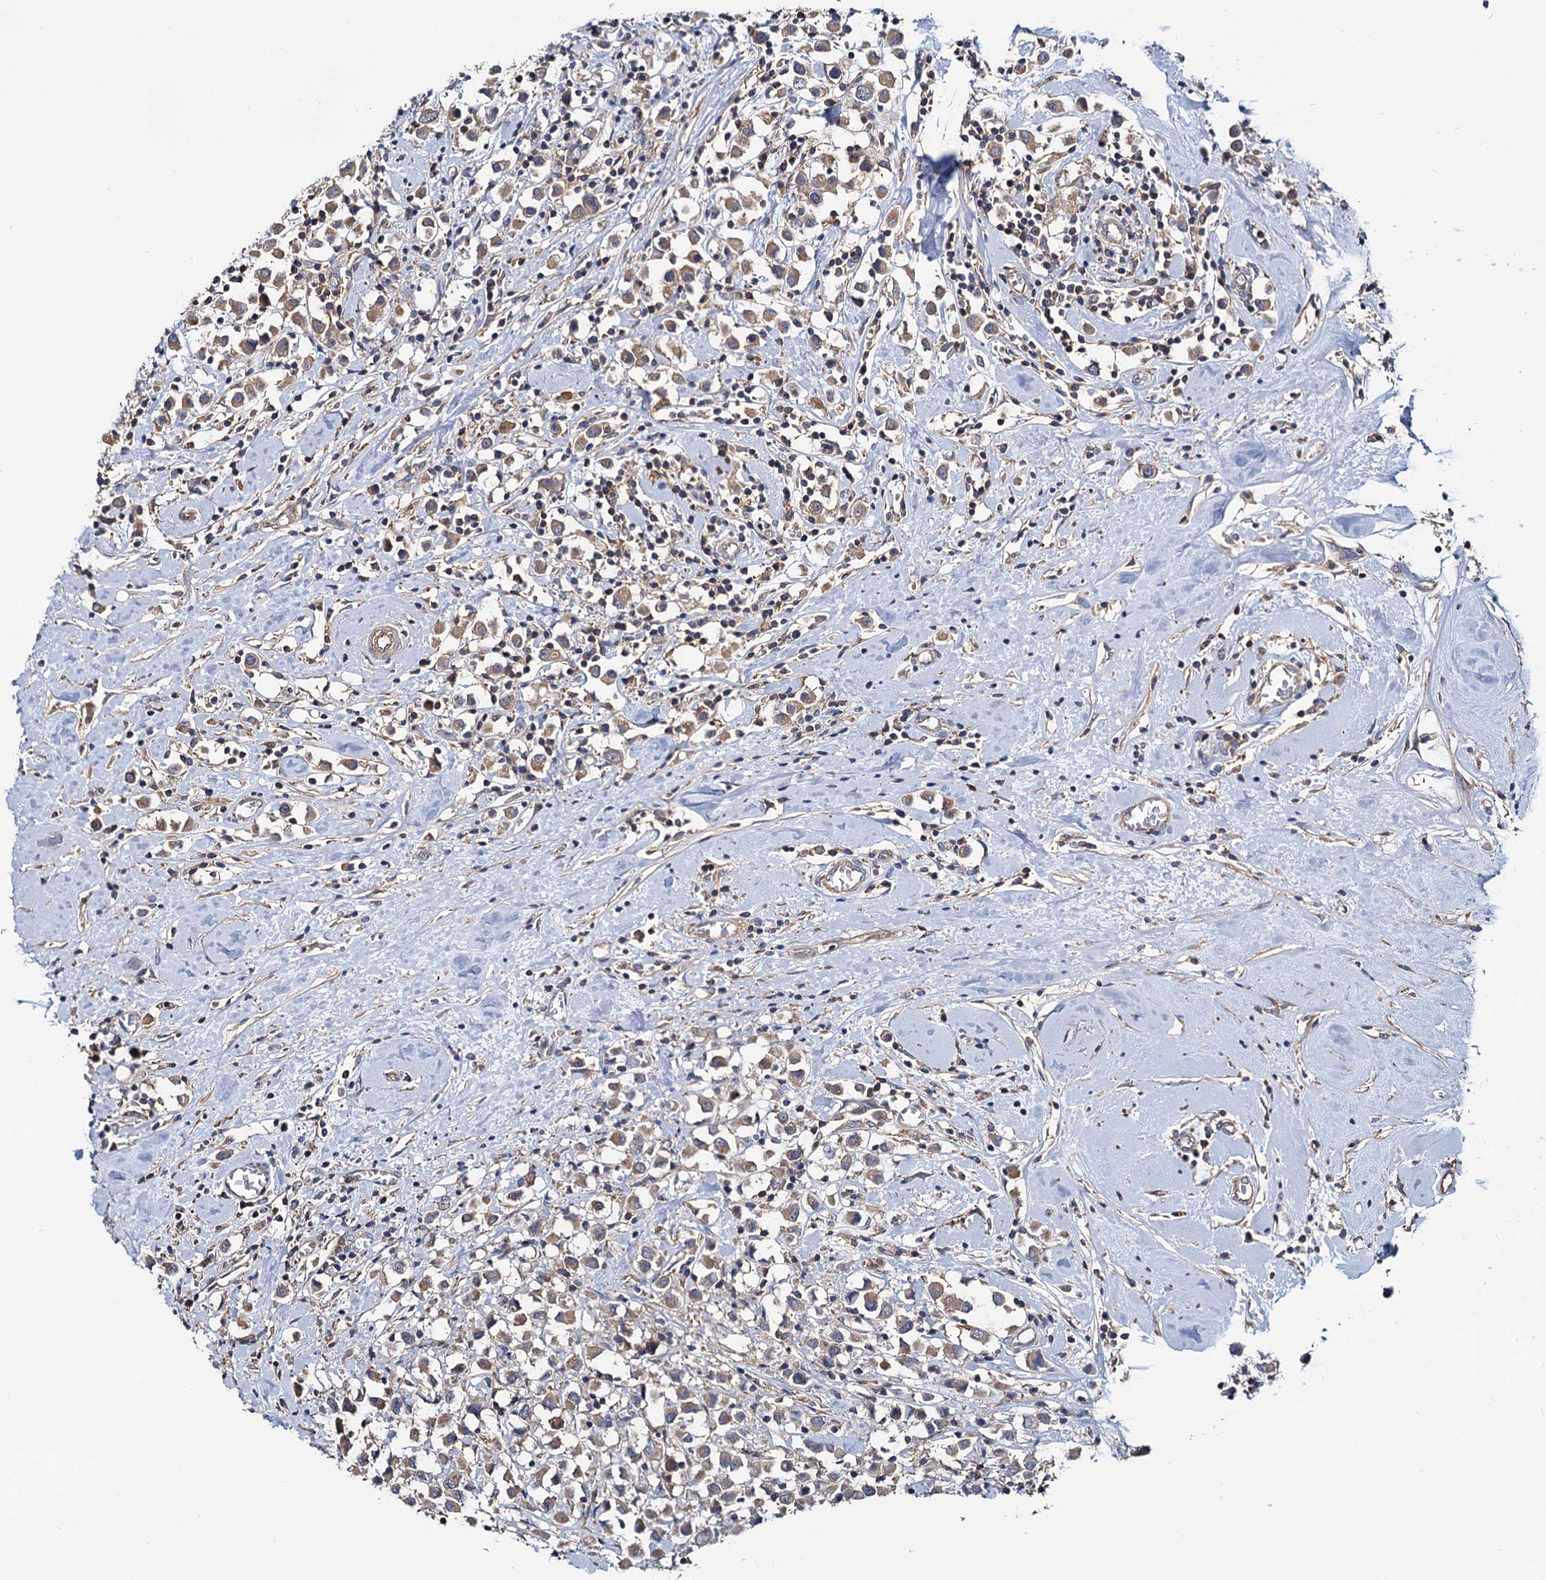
{"staining": {"intensity": "weak", "quantity": ">75%", "location": "cytoplasmic/membranous"}, "tissue": "breast cancer", "cell_type": "Tumor cells", "image_type": "cancer", "snomed": [{"axis": "morphology", "description": "Duct carcinoma"}, {"axis": "topography", "description": "Breast"}], "caption": "Brown immunohistochemical staining in human breast cancer displays weak cytoplasmic/membranous staining in about >75% of tumor cells.", "gene": "IDI1", "patient": {"sex": "female", "age": 61}}